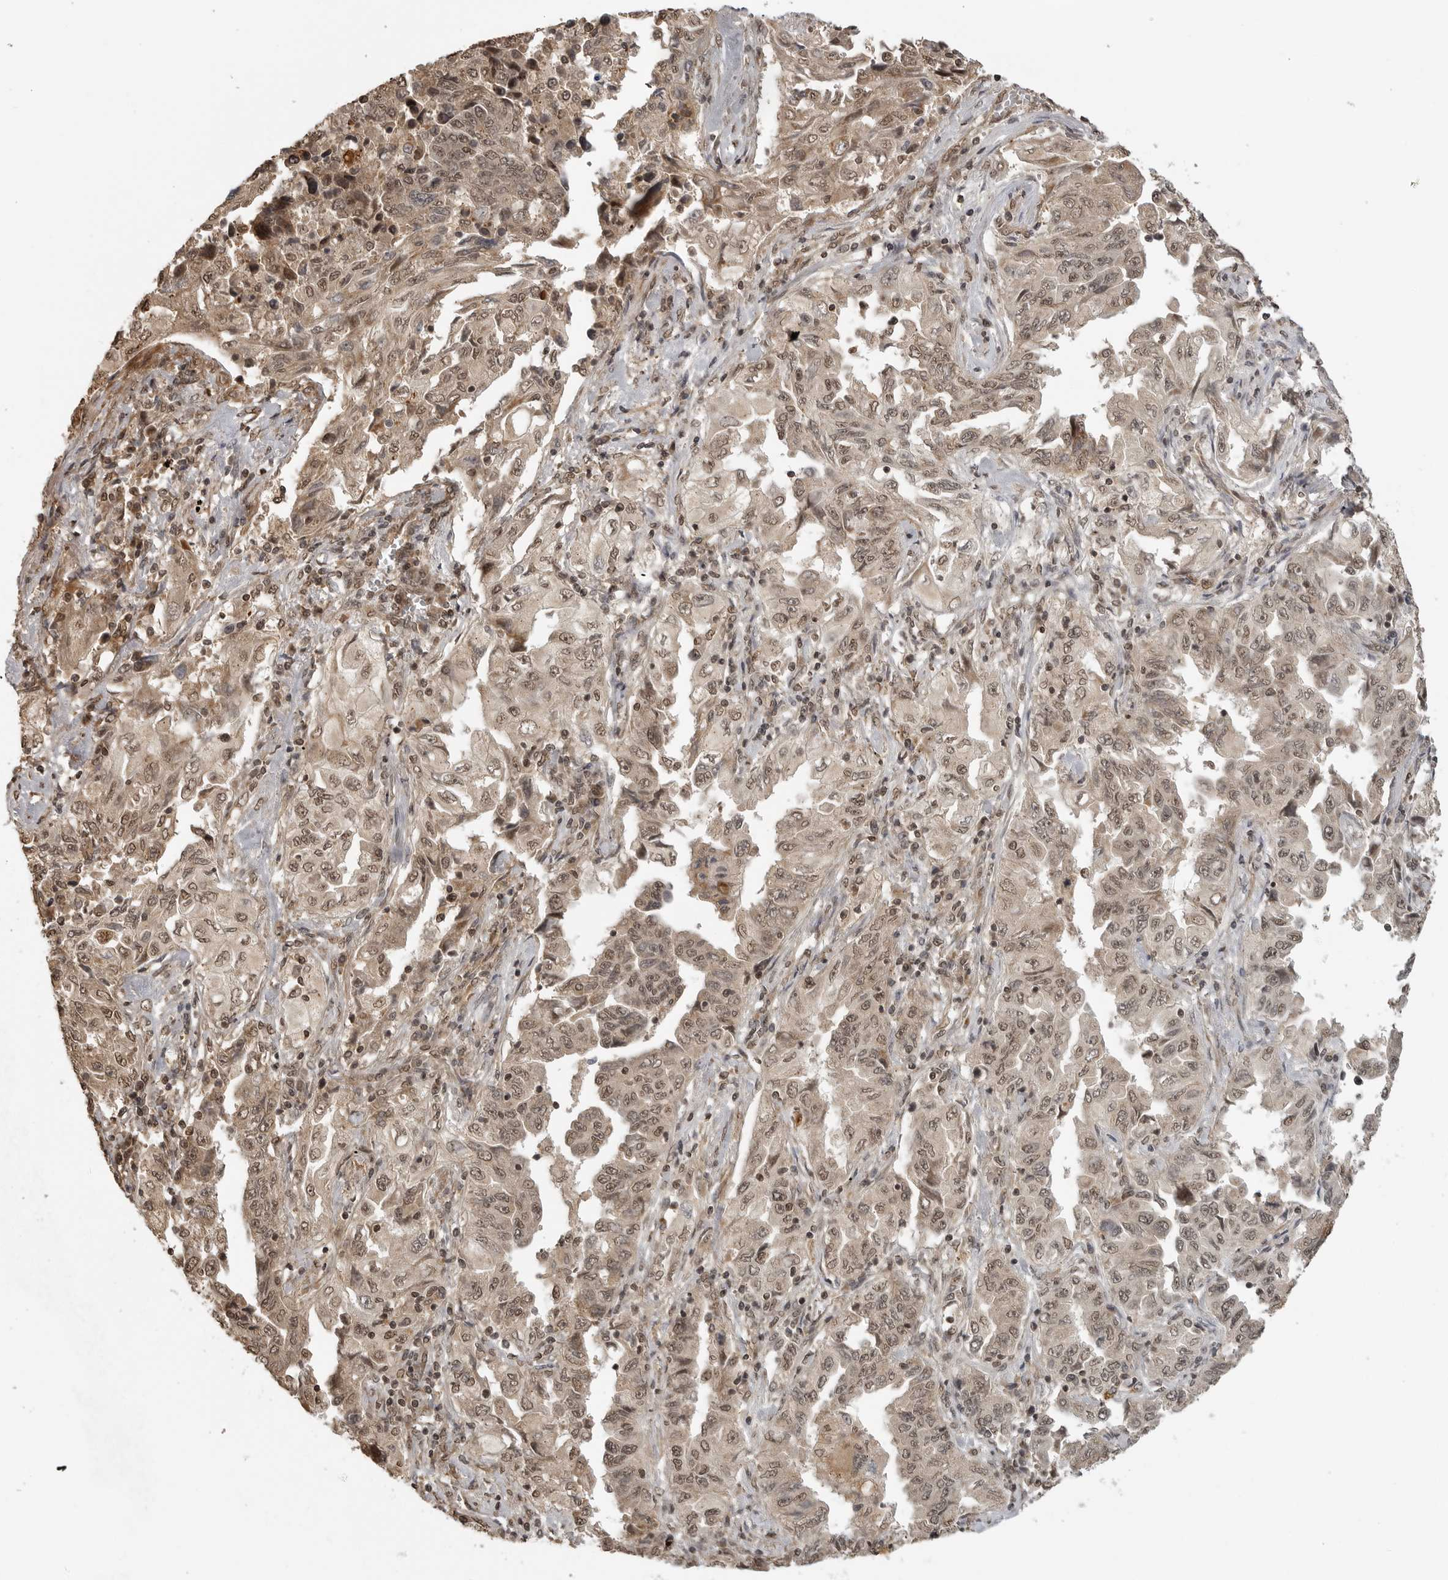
{"staining": {"intensity": "weak", "quantity": ">75%", "location": "nuclear"}, "tissue": "lung cancer", "cell_type": "Tumor cells", "image_type": "cancer", "snomed": [{"axis": "morphology", "description": "Adenocarcinoma, NOS"}, {"axis": "topography", "description": "Lung"}], "caption": "High-magnification brightfield microscopy of lung cancer (adenocarcinoma) stained with DAB (3,3'-diaminobenzidine) (brown) and counterstained with hematoxylin (blue). tumor cells exhibit weak nuclear expression is identified in about>75% of cells. (brown staining indicates protein expression, while blue staining denotes nuclei).", "gene": "CLOCK", "patient": {"sex": "female", "age": 51}}